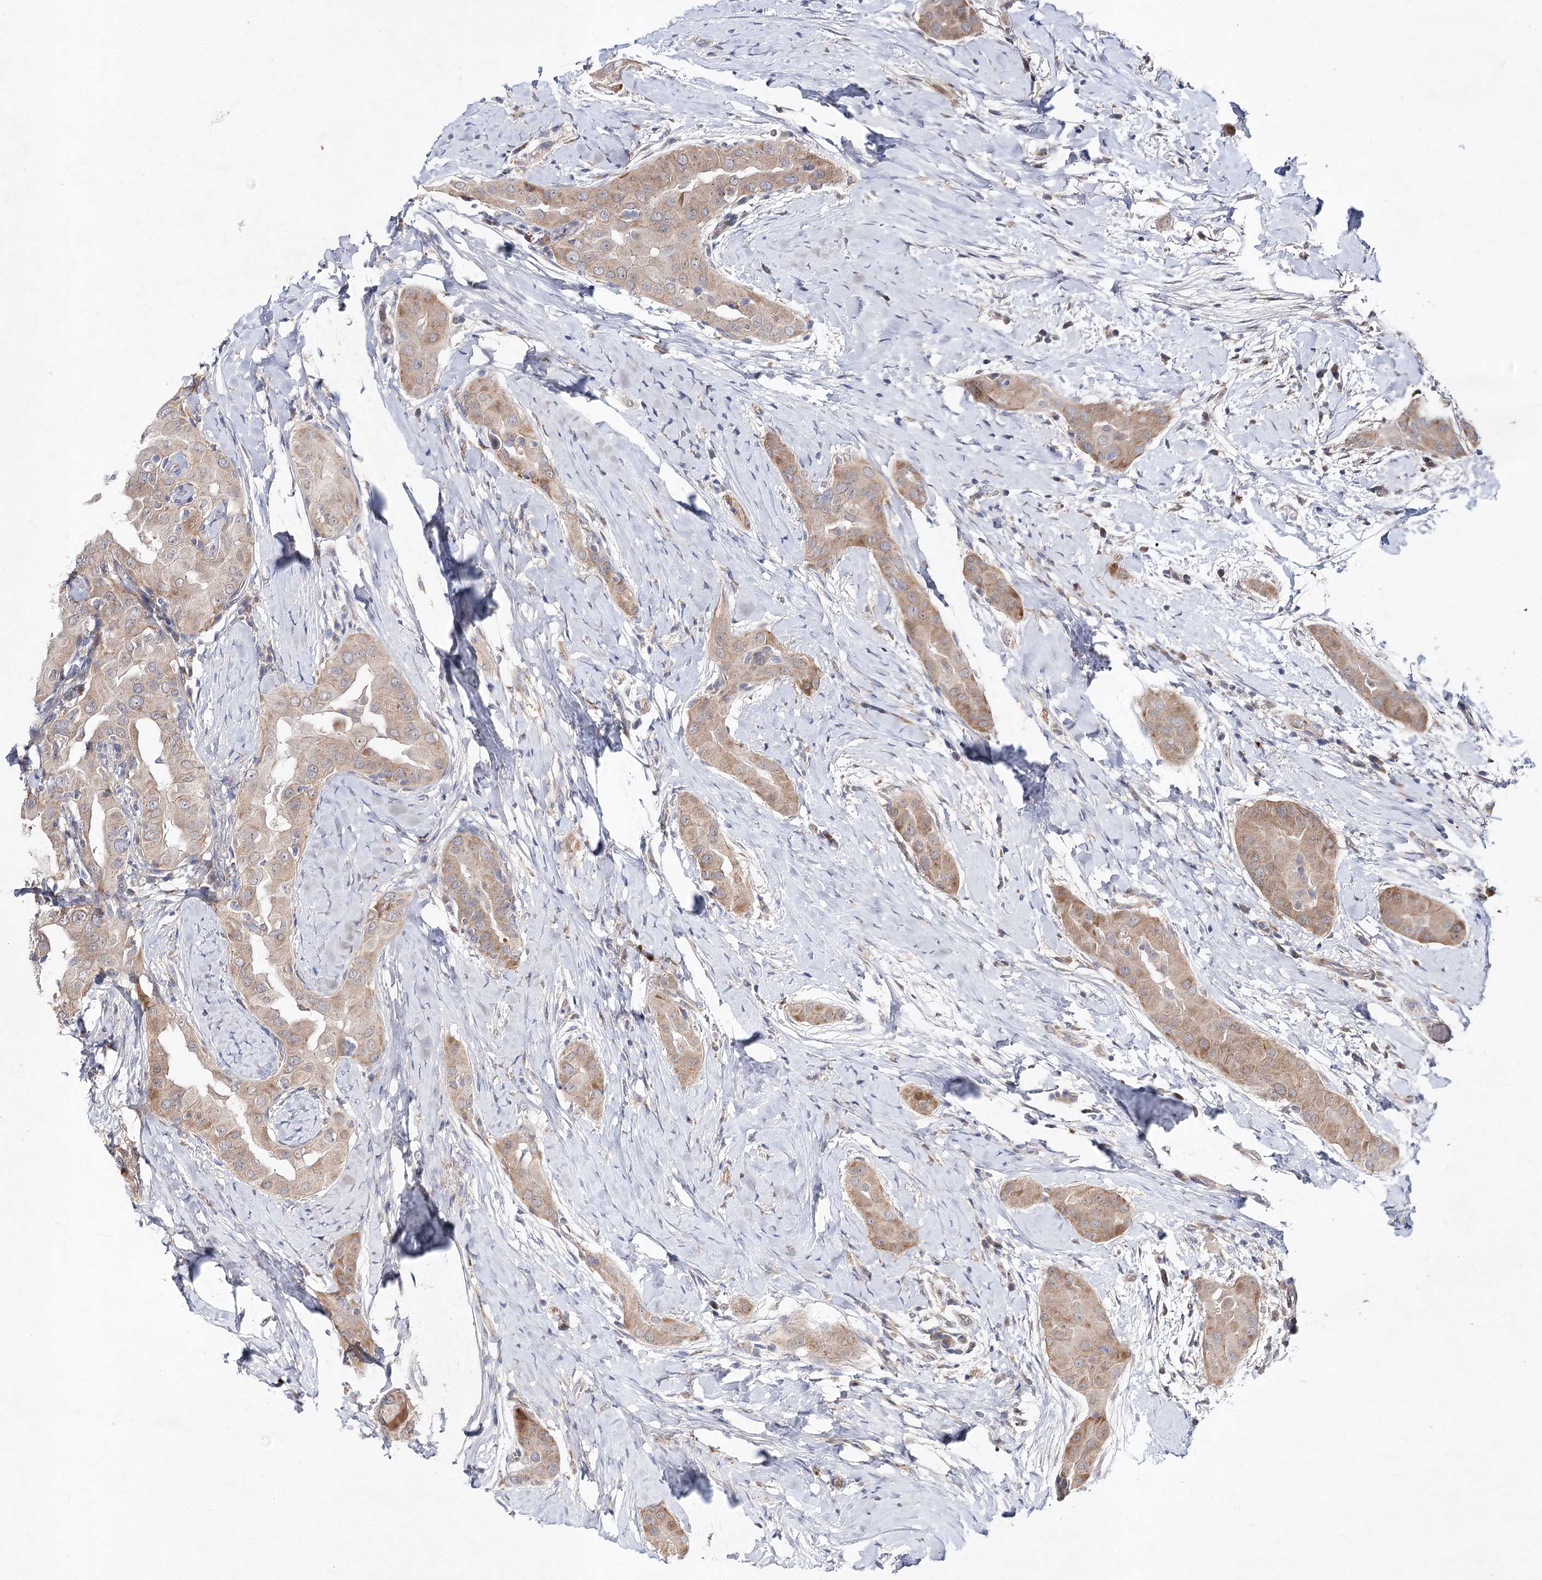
{"staining": {"intensity": "weak", "quantity": "25%-75%", "location": "cytoplasmic/membranous"}, "tissue": "thyroid cancer", "cell_type": "Tumor cells", "image_type": "cancer", "snomed": [{"axis": "morphology", "description": "Papillary adenocarcinoma, NOS"}, {"axis": "topography", "description": "Thyroid gland"}], "caption": "IHC of thyroid papillary adenocarcinoma reveals low levels of weak cytoplasmic/membranous positivity in about 25%-75% of tumor cells.", "gene": "ARHGAP32", "patient": {"sex": "male", "age": 33}}